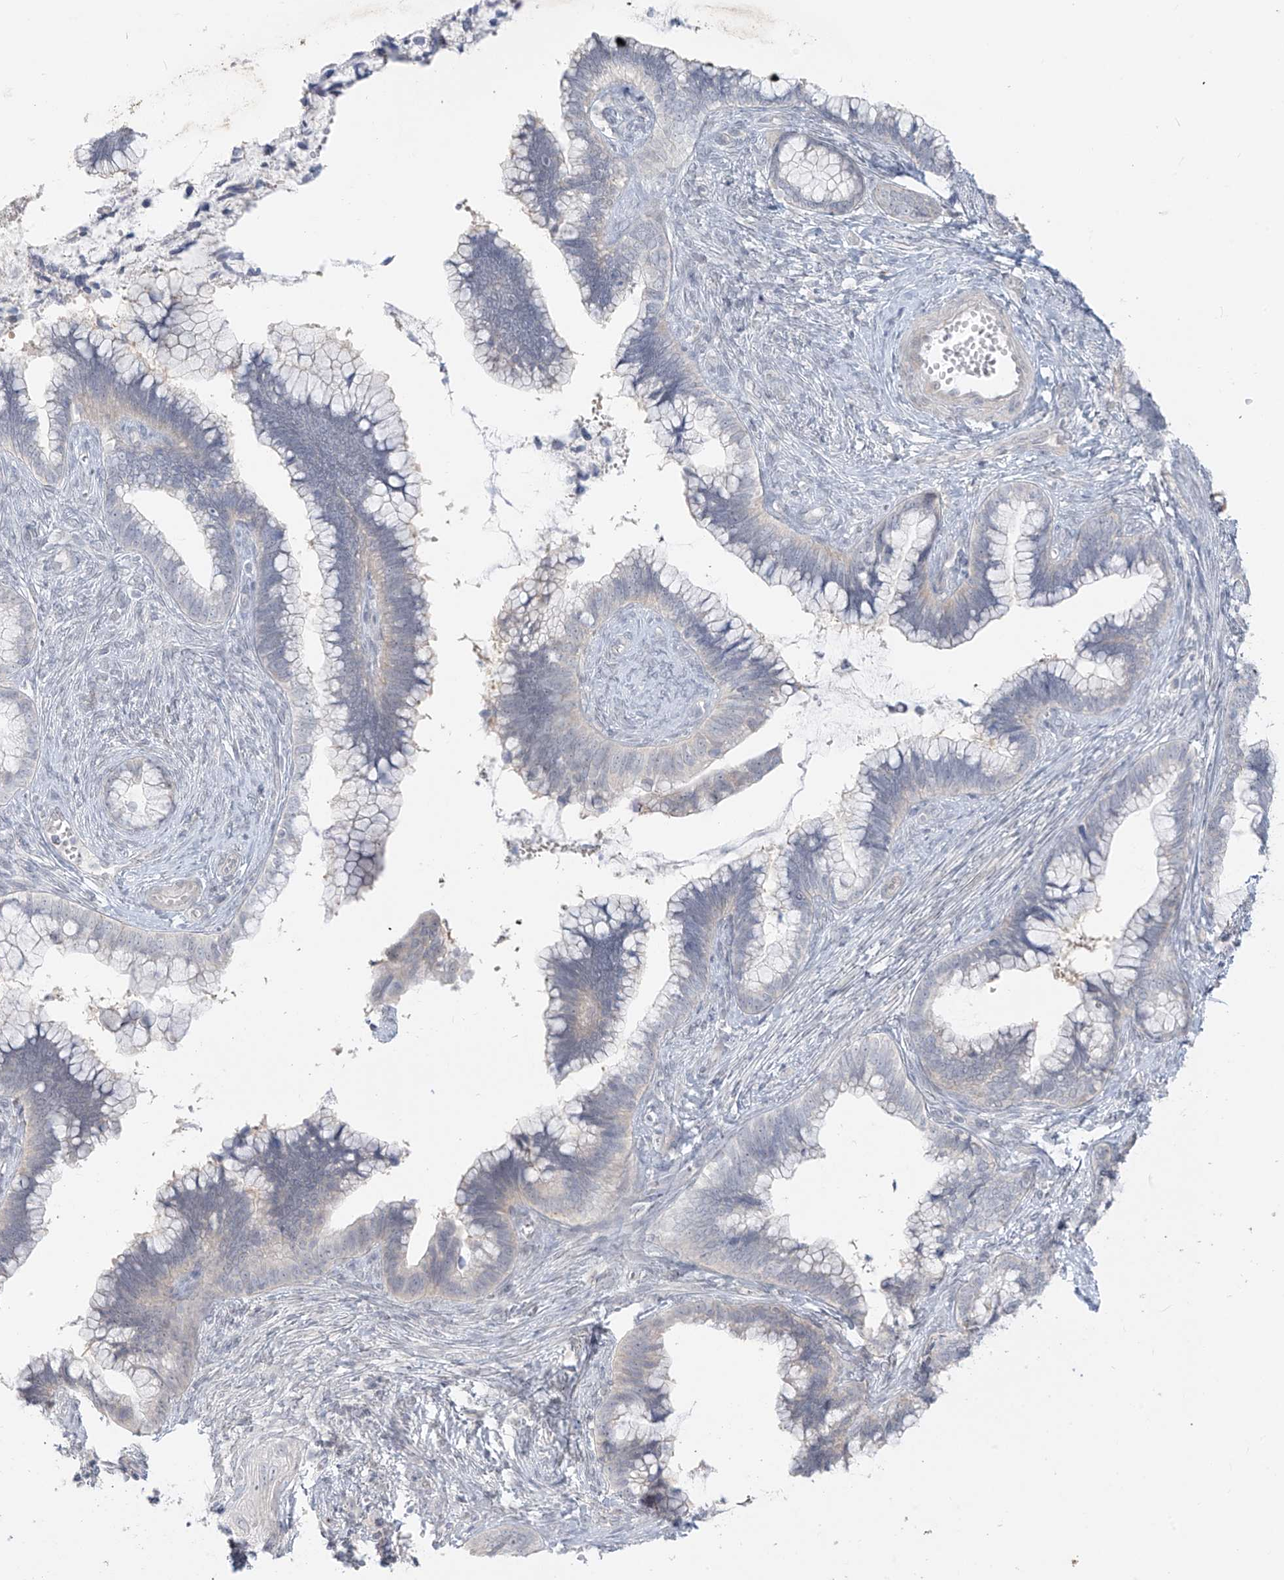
{"staining": {"intensity": "negative", "quantity": "none", "location": "none"}, "tissue": "cervical cancer", "cell_type": "Tumor cells", "image_type": "cancer", "snomed": [{"axis": "morphology", "description": "Adenocarcinoma, NOS"}, {"axis": "topography", "description": "Cervix"}], "caption": "A photomicrograph of human cervical adenocarcinoma is negative for staining in tumor cells. Nuclei are stained in blue.", "gene": "OSBPL7", "patient": {"sex": "female", "age": 44}}